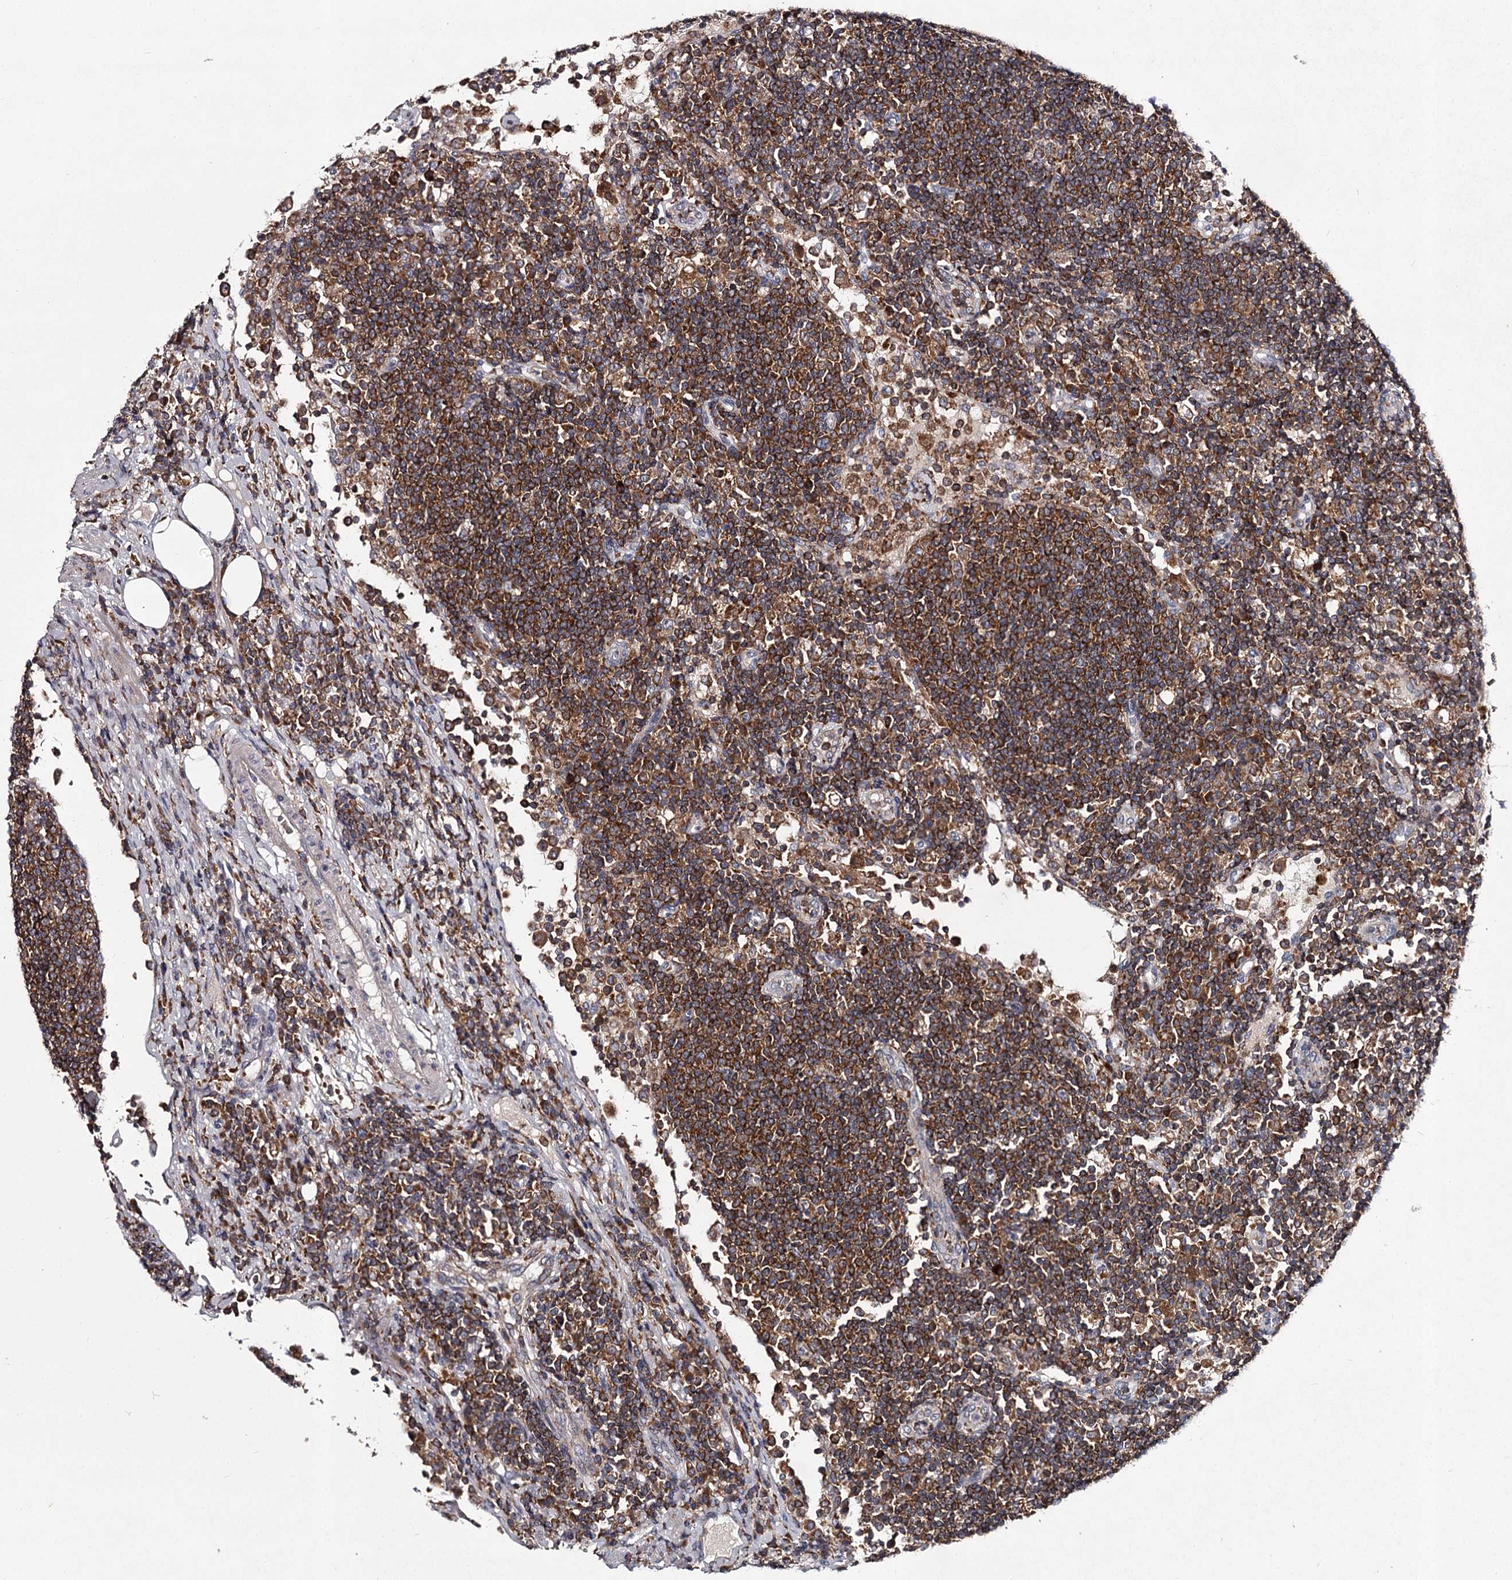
{"staining": {"intensity": "moderate", "quantity": ">75%", "location": "cytoplasmic/membranous"}, "tissue": "lymph node", "cell_type": "Germinal center cells", "image_type": "normal", "snomed": [{"axis": "morphology", "description": "Normal tissue, NOS"}, {"axis": "topography", "description": "Lymph node"}], "caption": "Moderate cytoplasmic/membranous expression for a protein is seen in approximately >75% of germinal center cells of benign lymph node using IHC.", "gene": "RASSF6", "patient": {"sex": "female", "age": 53}}